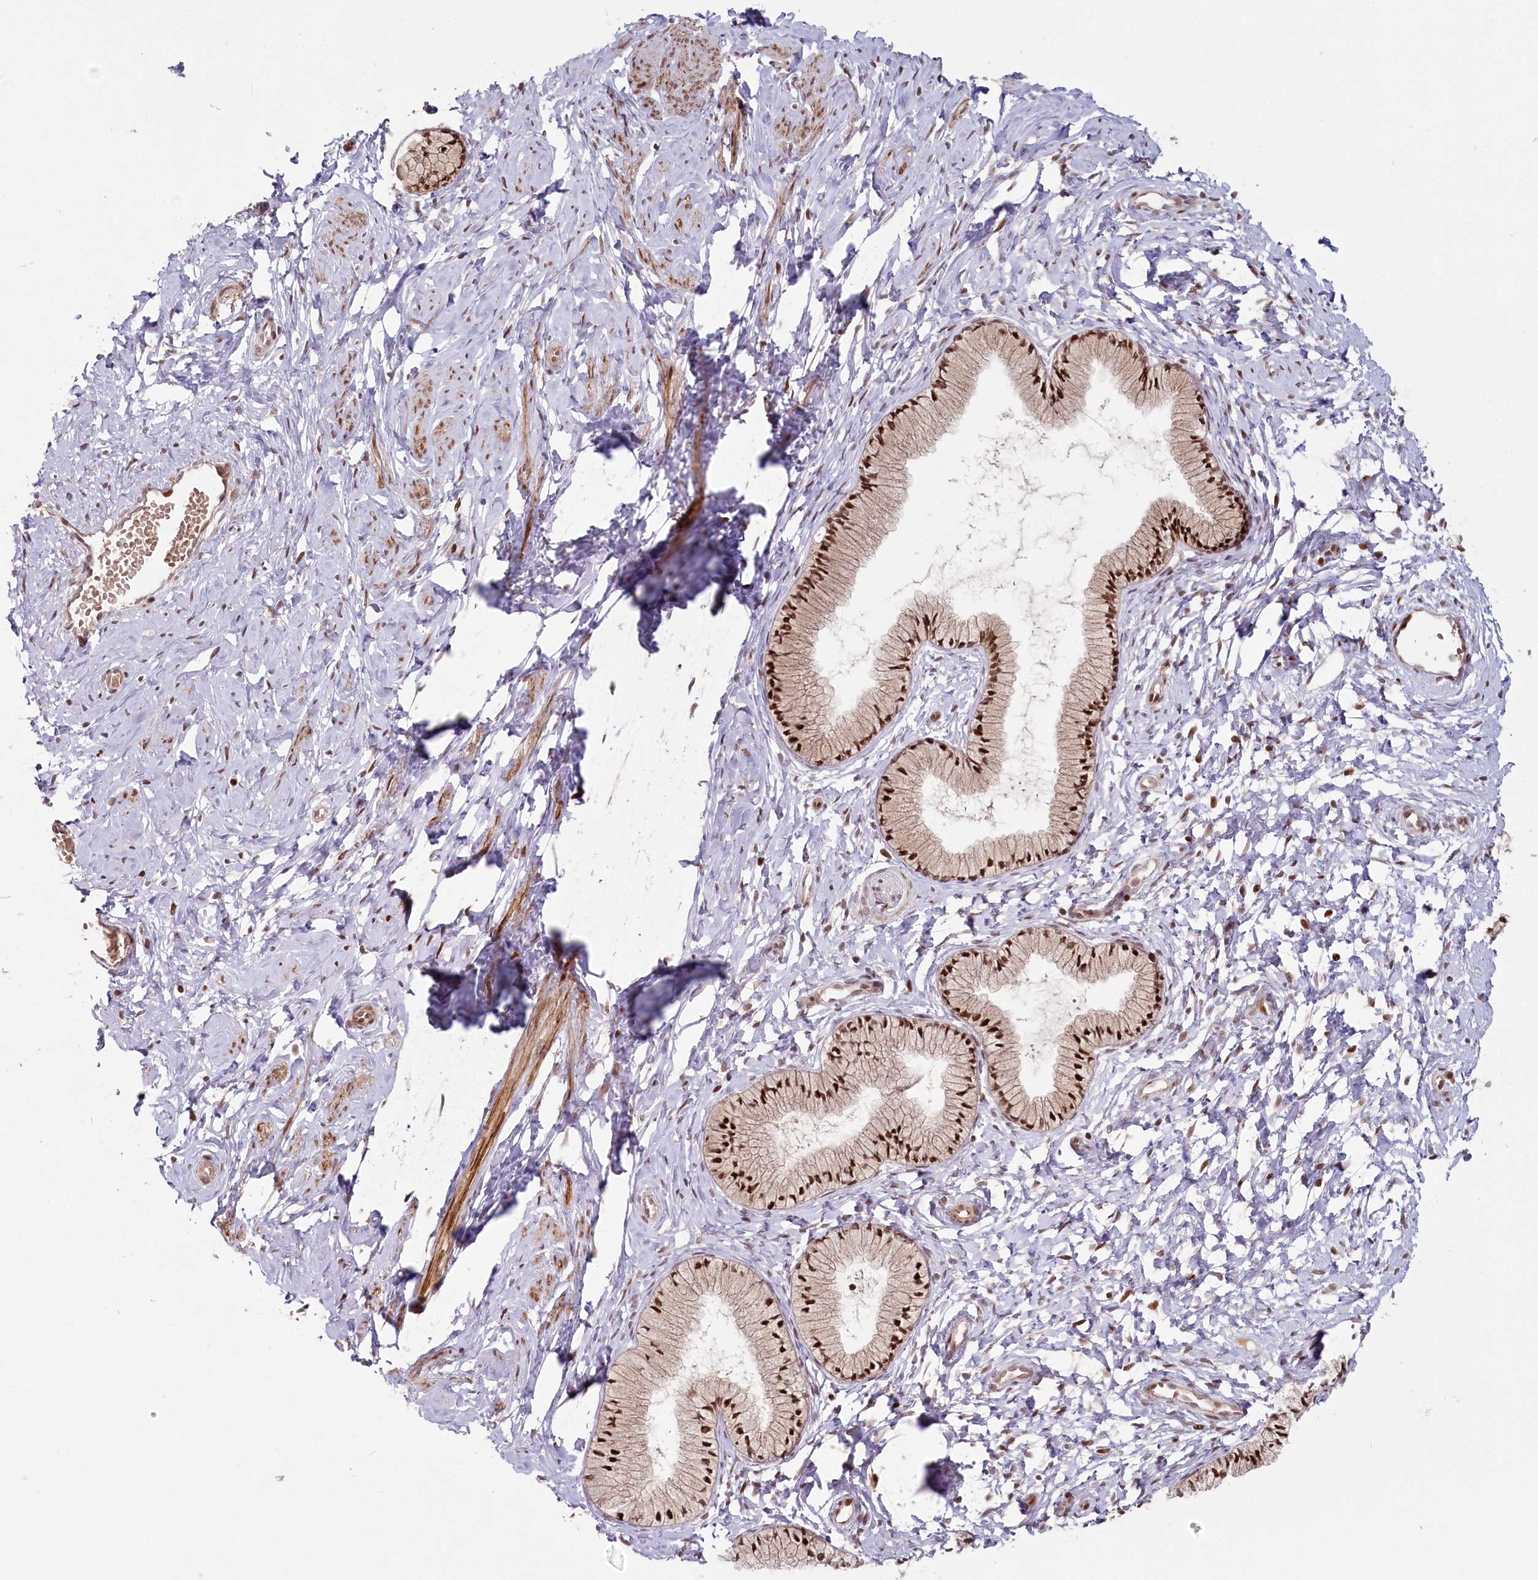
{"staining": {"intensity": "strong", "quantity": ">75%", "location": "nuclear"}, "tissue": "cervix", "cell_type": "Glandular cells", "image_type": "normal", "snomed": [{"axis": "morphology", "description": "Normal tissue, NOS"}, {"axis": "topography", "description": "Cervix"}], "caption": "Cervix stained for a protein (brown) demonstrates strong nuclear positive positivity in approximately >75% of glandular cells.", "gene": "FAM204A", "patient": {"sex": "female", "age": 33}}